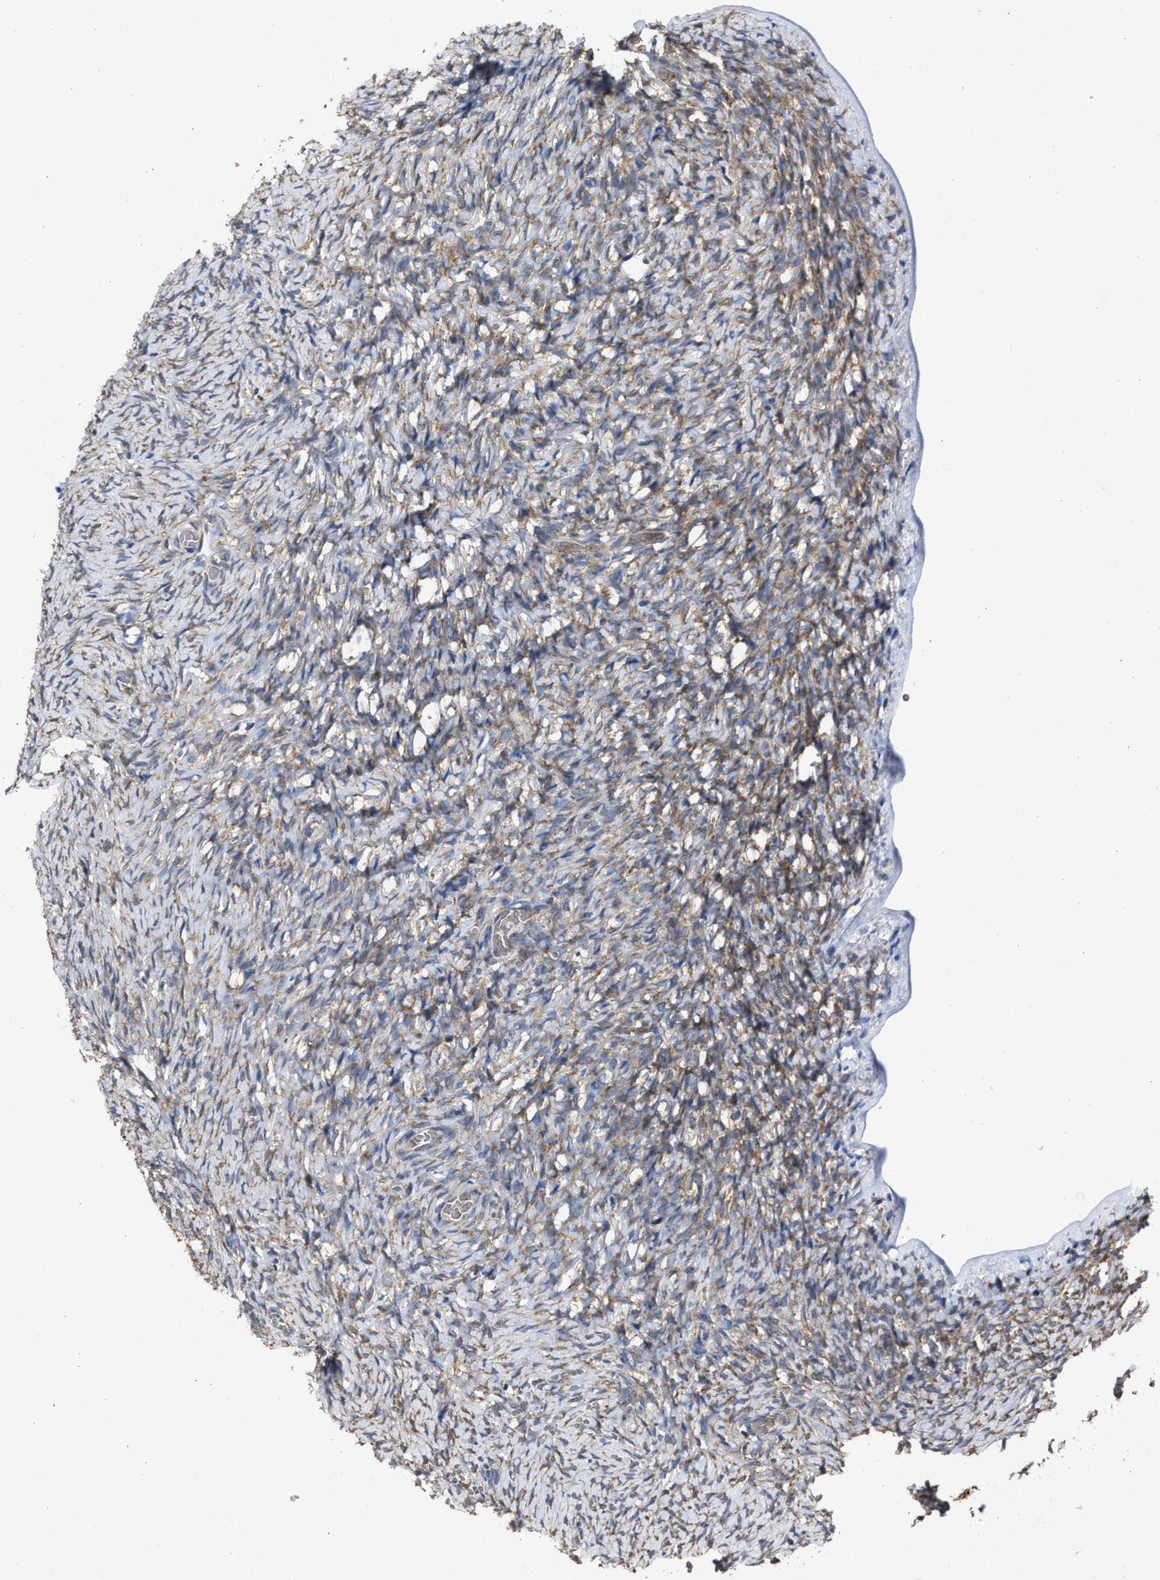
{"staining": {"intensity": "weak", "quantity": ">75%", "location": "cytoplasmic/membranous"}, "tissue": "ovary", "cell_type": "Ovarian stroma cells", "image_type": "normal", "snomed": [{"axis": "morphology", "description": "Normal tissue, NOS"}, {"axis": "topography", "description": "Ovary"}], "caption": "Weak cytoplasmic/membranous protein positivity is appreciated in approximately >75% of ovarian stroma cells in ovary. (brown staining indicates protein expression, while blue staining denotes nuclei).", "gene": "UPF1", "patient": {"sex": "female", "age": 27}}